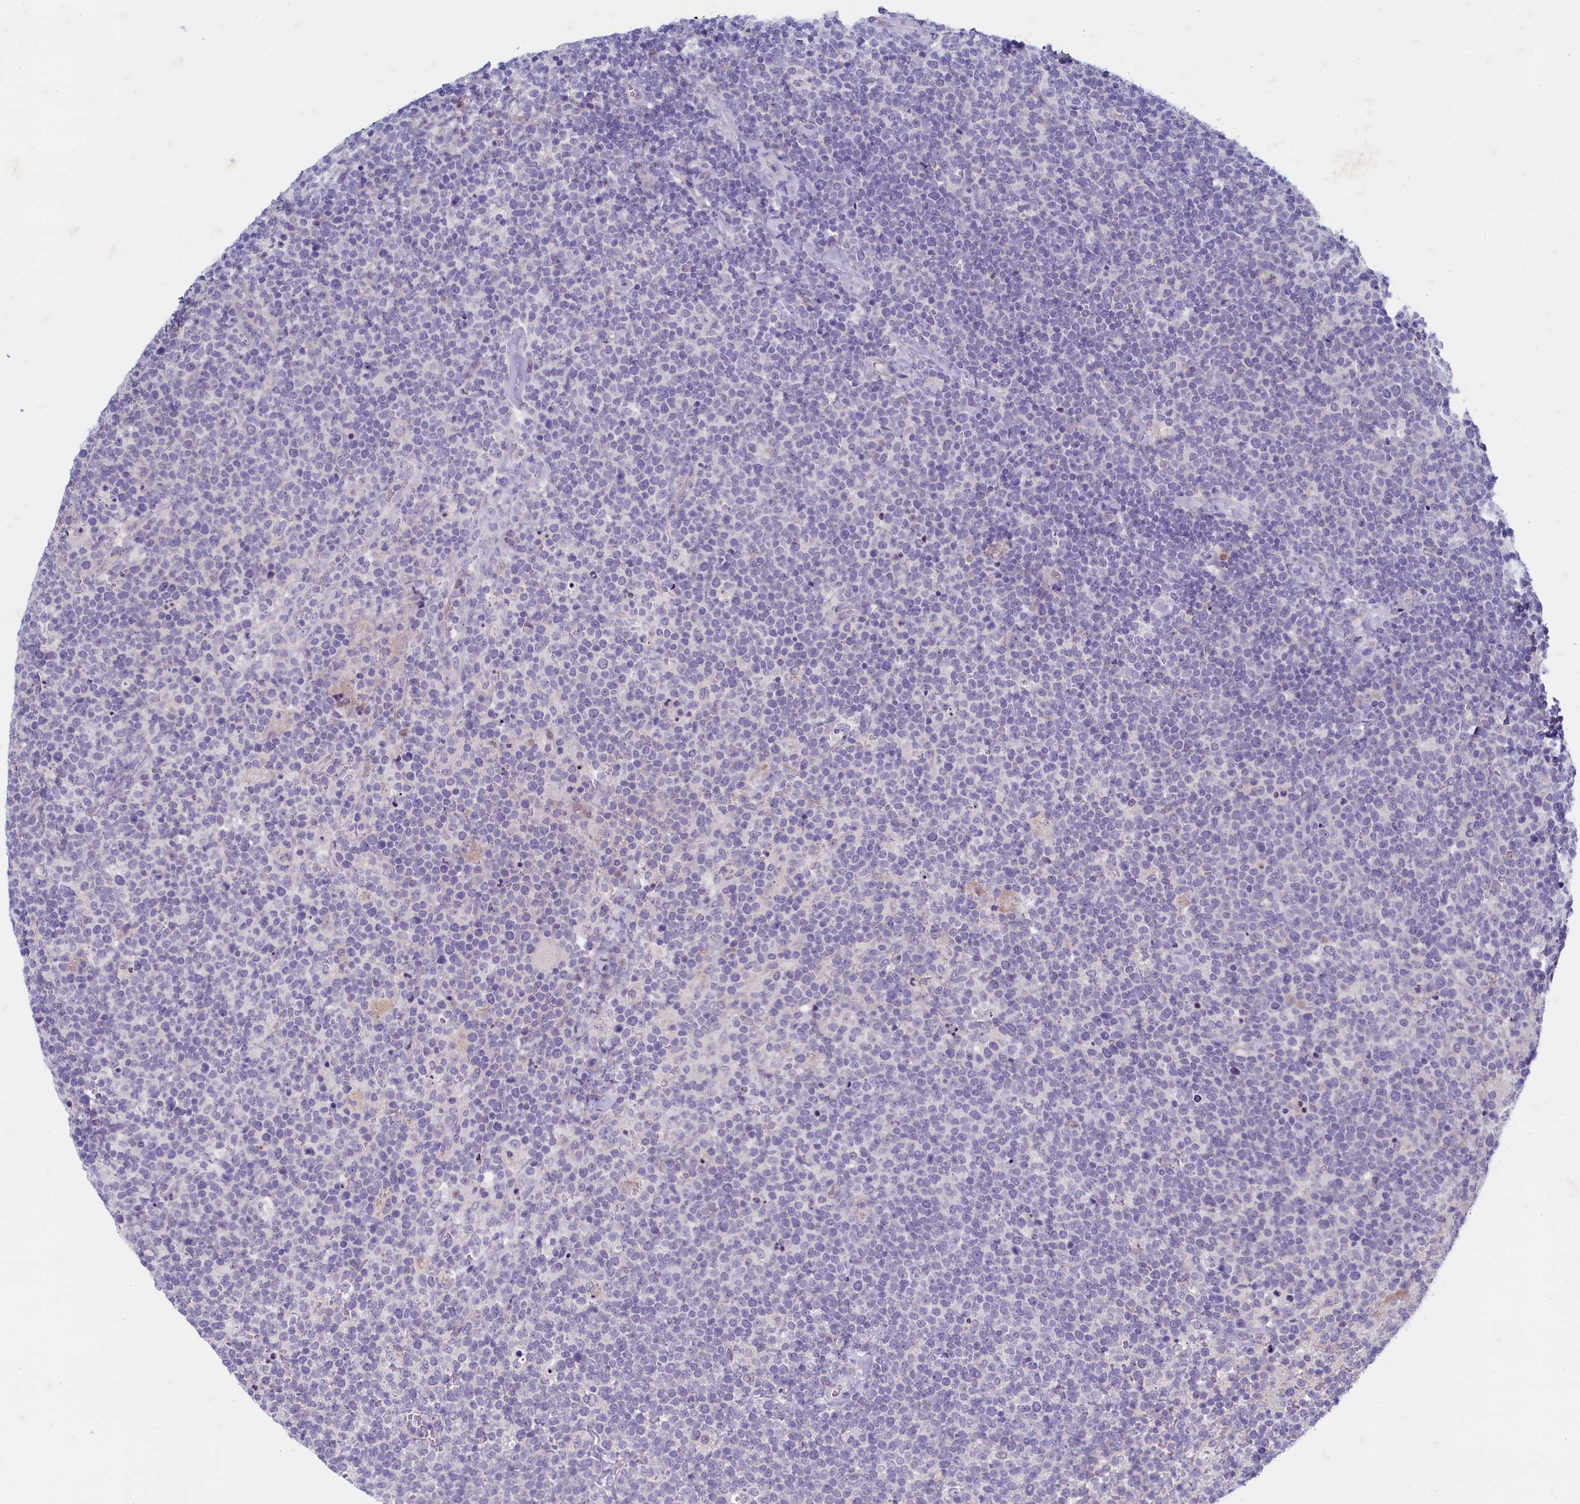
{"staining": {"intensity": "negative", "quantity": "none", "location": "none"}, "tissue": "lymphoma", "cell_type": "Tumor cells", "image_type": "cancer", "snomed": [{"axis": "morphology", "description": "Malignant lymphoma, non-Hodgkin's type, High grade"}, {"axis": "topography", "description": "Lymph node"}], "caption": "Protein analysis of lymphoma exhibits no significant positivity in tumor cells. (DAB immunohistochemistry, high magnification).", "gene": "MAP1LC3A", "patient": {"sex": "male", "age": 61}}